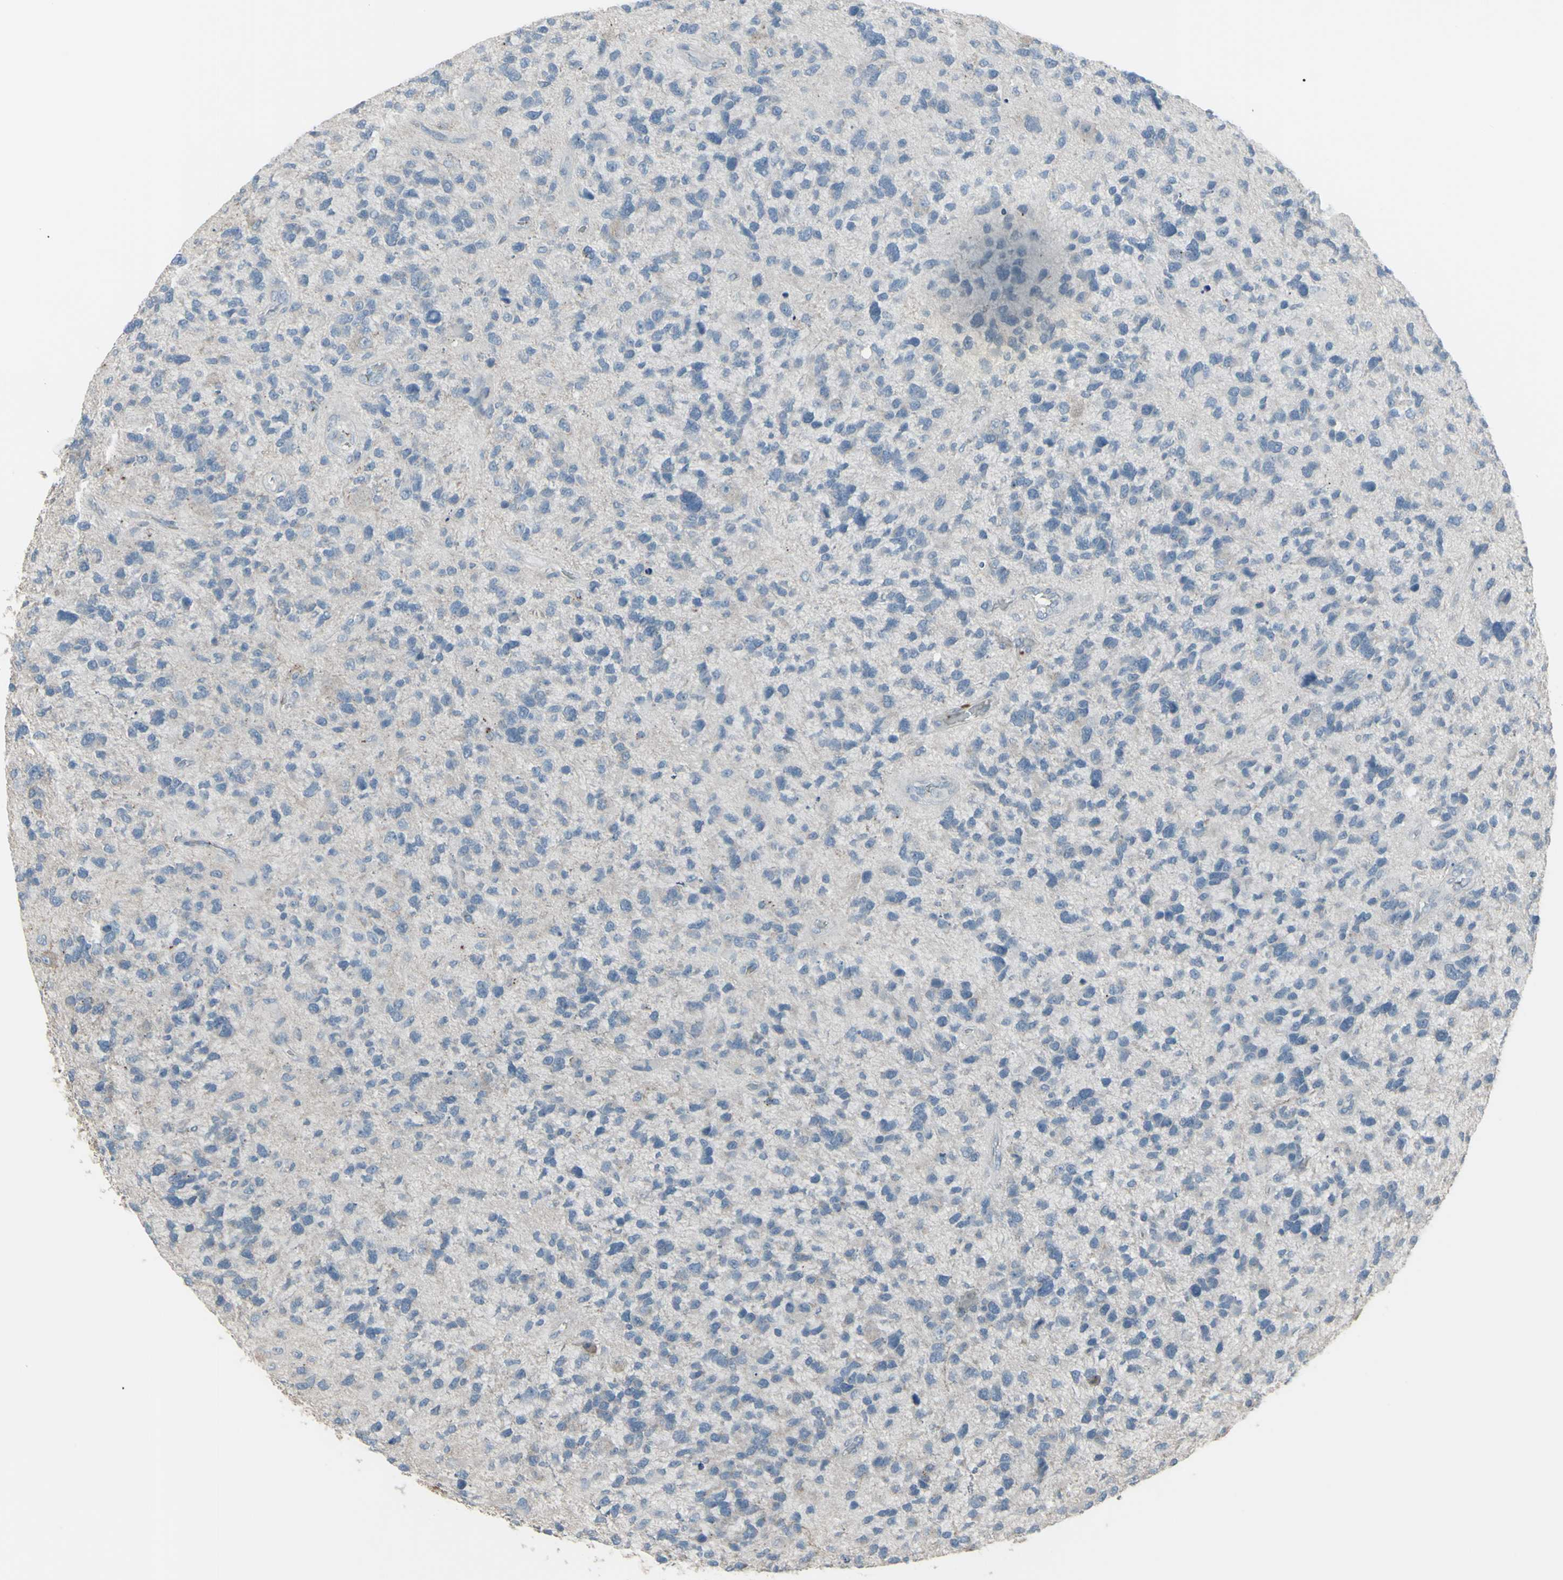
{"staining": {"intensity": "negative", "quantity": "none", "location": "none"}, "tissue": "glioma", "cell_type": "Tumor cells", "image_type": "cancer", "snomed": [{"axis": "morphology", "description": "Glioma, malignant, High grade"}, {"axis": "topography", "description": "Brain"}], "caption": "An immunohistochemistry histopathology image of malignant glioma (high-grade) is shown. There is no staining in tumor cells of malignant glioma (high-grade).", "gene": "CD79B", "patient": {"sex": "female", "age": 58}}